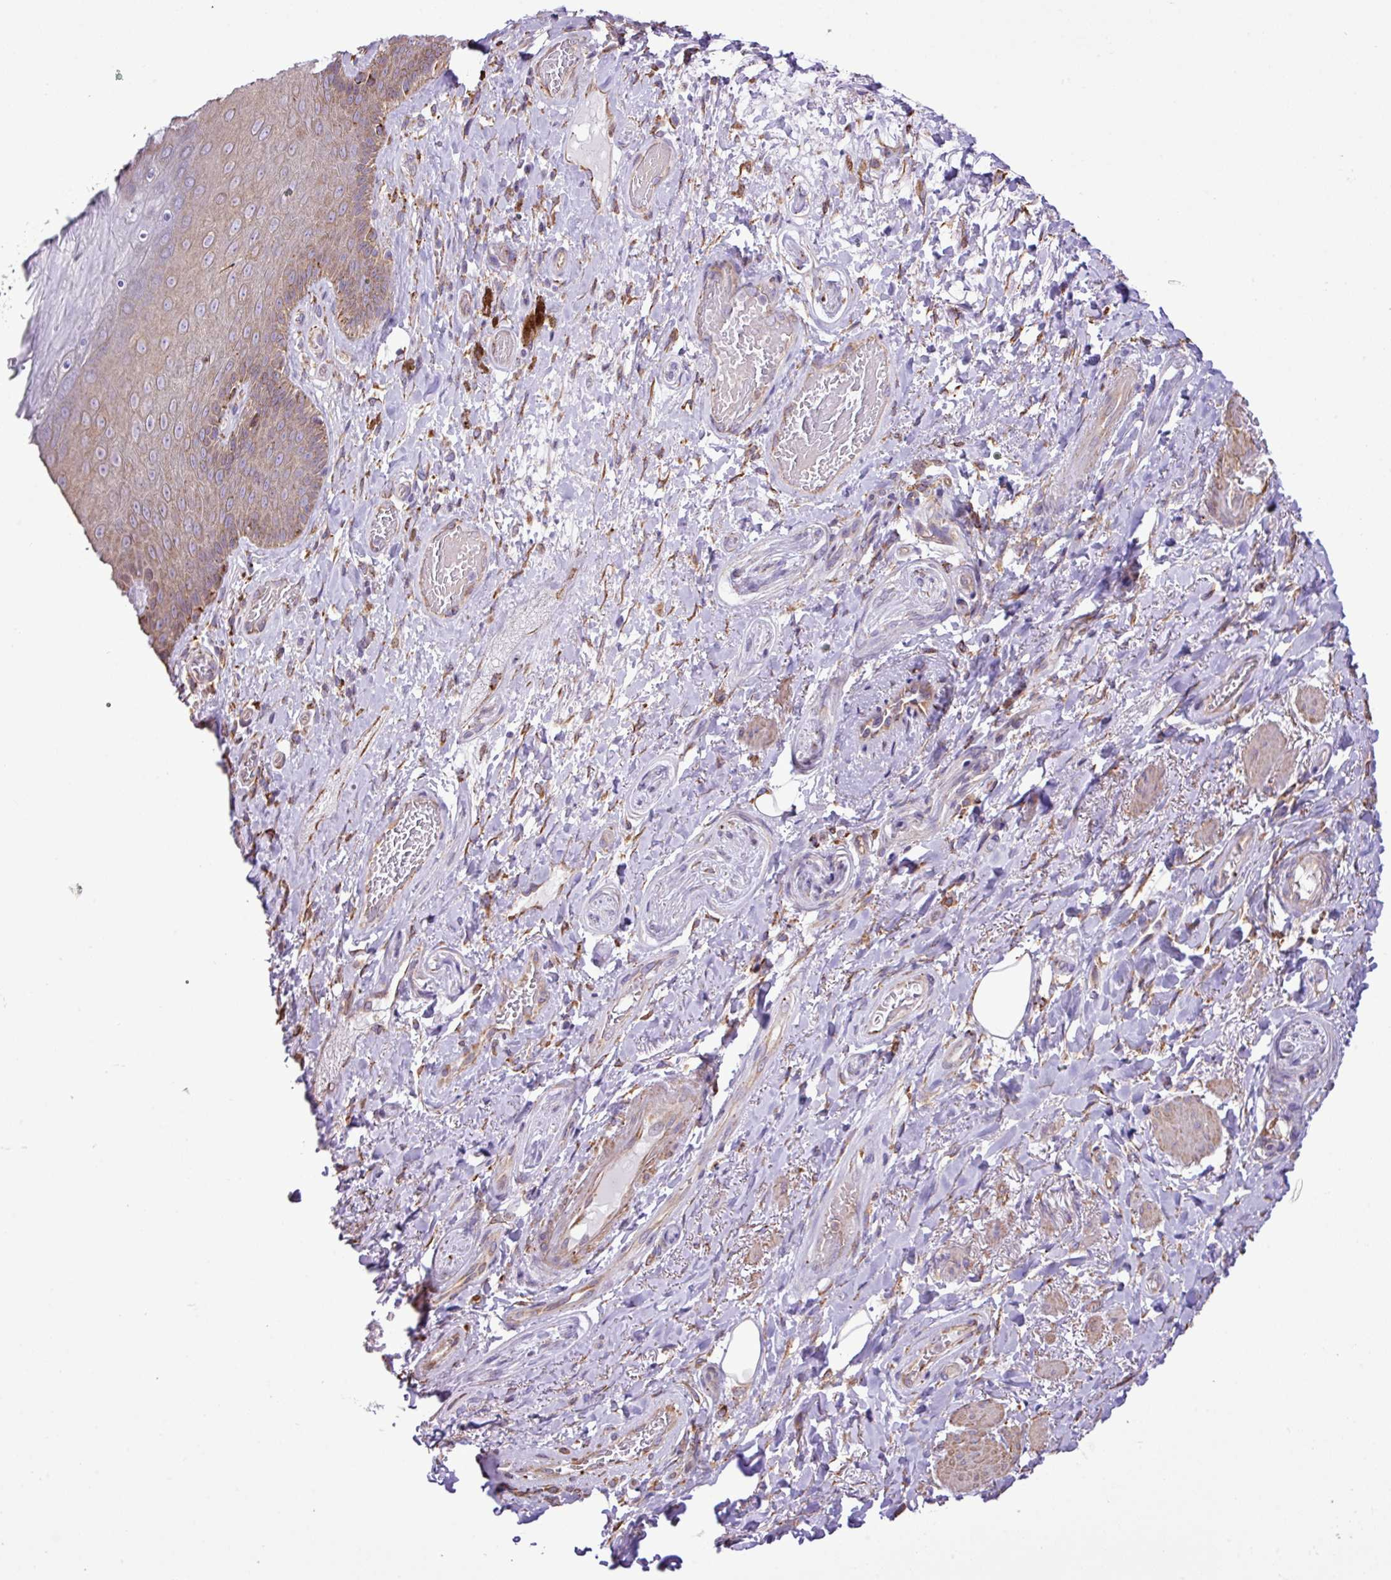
{"staining": {"intensity": "weak", "quantity": "25%-75%", "location": "cytoplasmic/membranous"}, "tissue": "skin", "cell_type": "Epidermal cells", "image_type": "normal", "snomed": [{"axis": "morphology", "description": "Normal tissue, NOS"}, {"axis": "topography", "description": "Anal"}, {"axis": "topography", "description": "Peripheral nerve tissue"}], "caption": "Immunohistochemical staining of normal human skin exhibits weak cytoplasmic/membranous protein staining in about 25%-75% of epidermal cells.", "gene": "ZSCAN5A", "patient": {"sex": "male", "age": 53}}